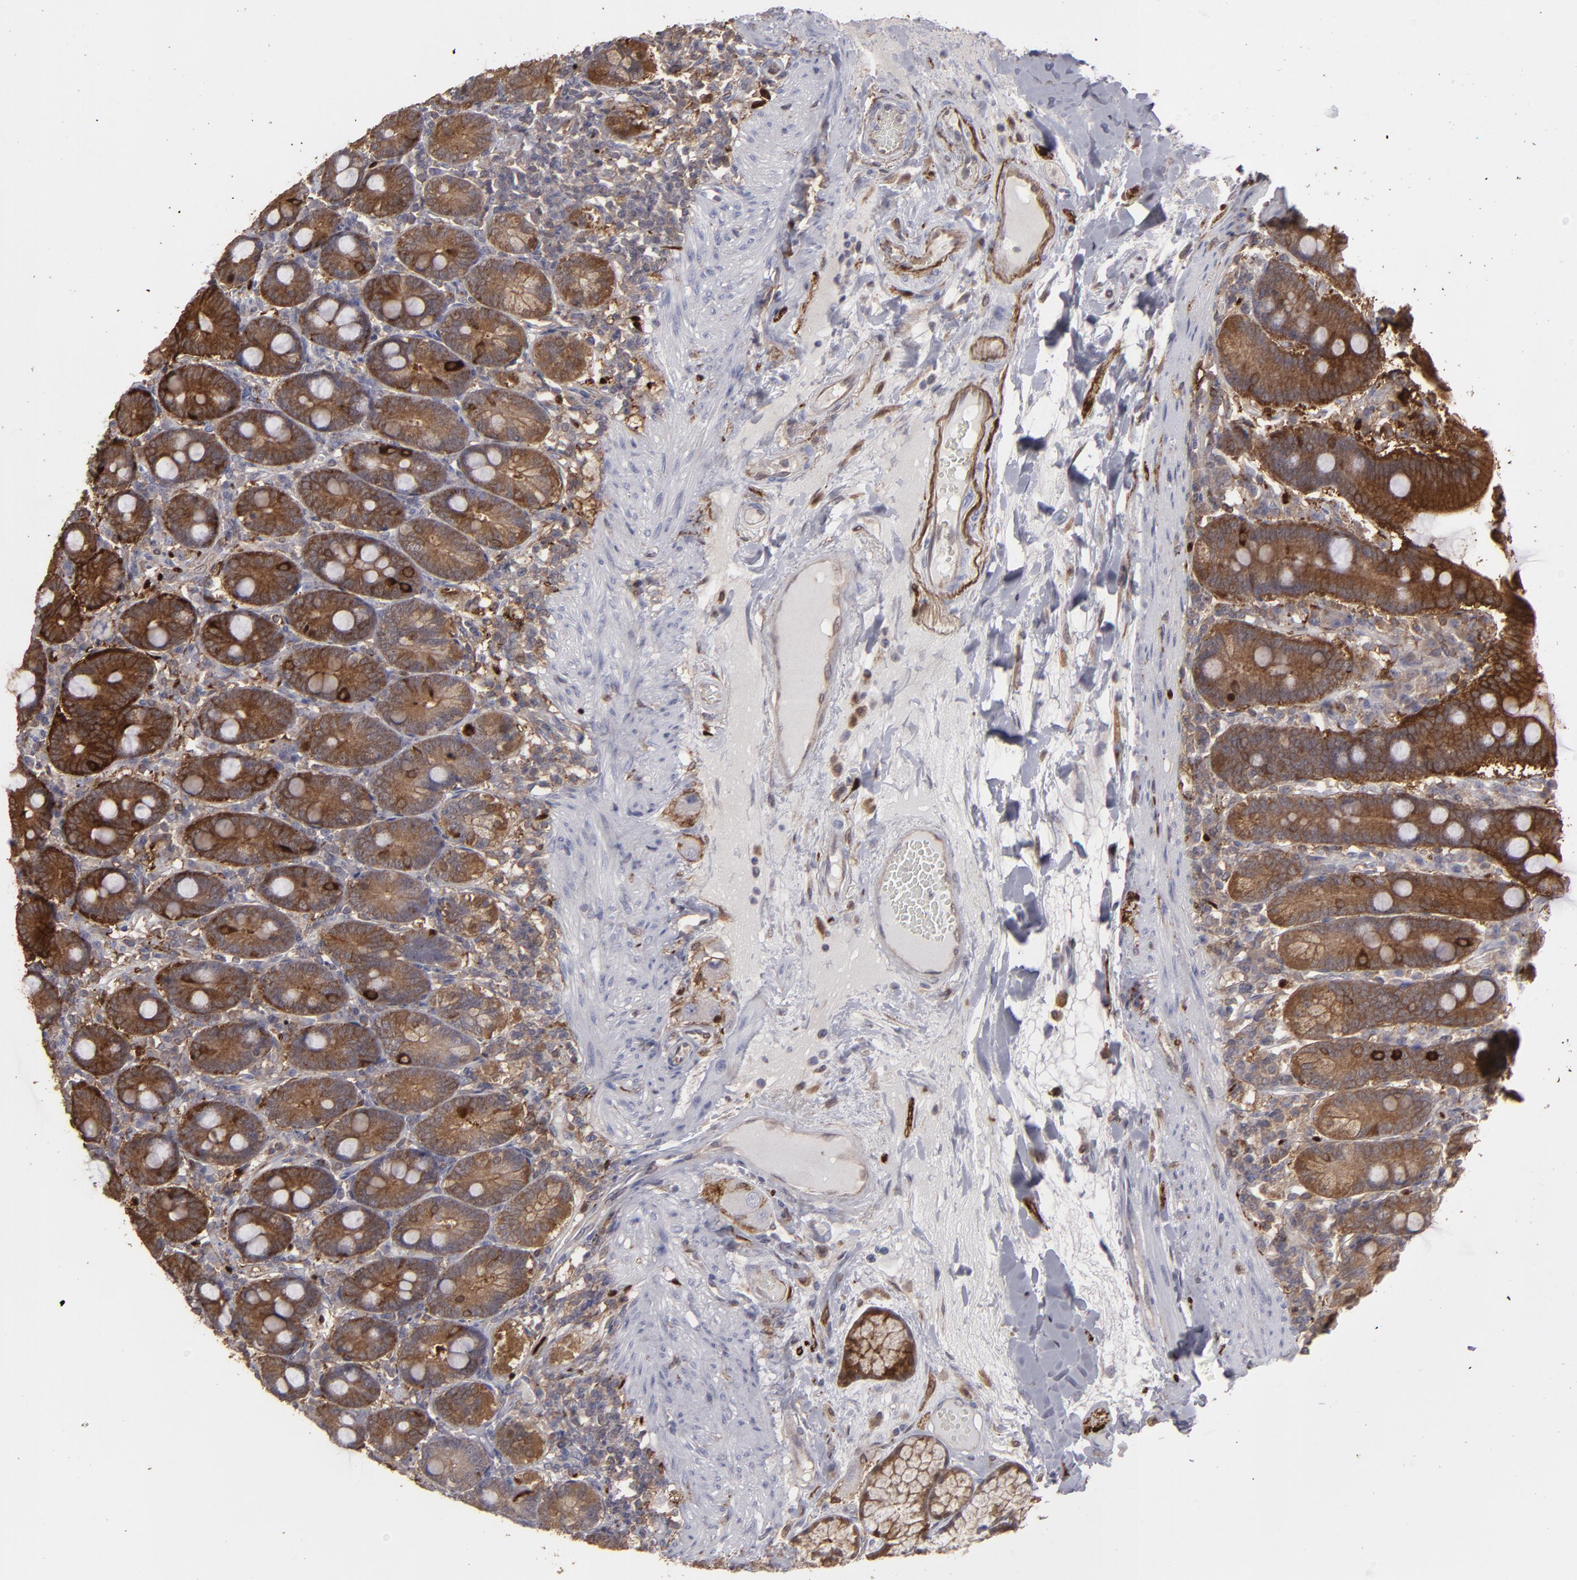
{"staining": {"intensity": "strong", "quantity": ">75%", "location": "cytoplasmic/membranous"}, "tissue": "duodenum", "cell_type": "Glandular cells", "image_type": "normal", "snomed": [{"axis": "morphology", "description": "Normal tissue, NOS"}, {"axis": "topography", "description": "Duodenum"}], "caption": "Immunohistochemistry (IHC) histopathology image of normal duodenum: human duodenum stained using immunohistochemistry (IHC) shows high levels of strong protein expression localized specifically in the cytoplasmic/membranous of glandular cells, appearing as a cytoplasmic/membranous brown color.", "gene": "SEMA3G", "patient": {"sex": "female", "age": 64}}